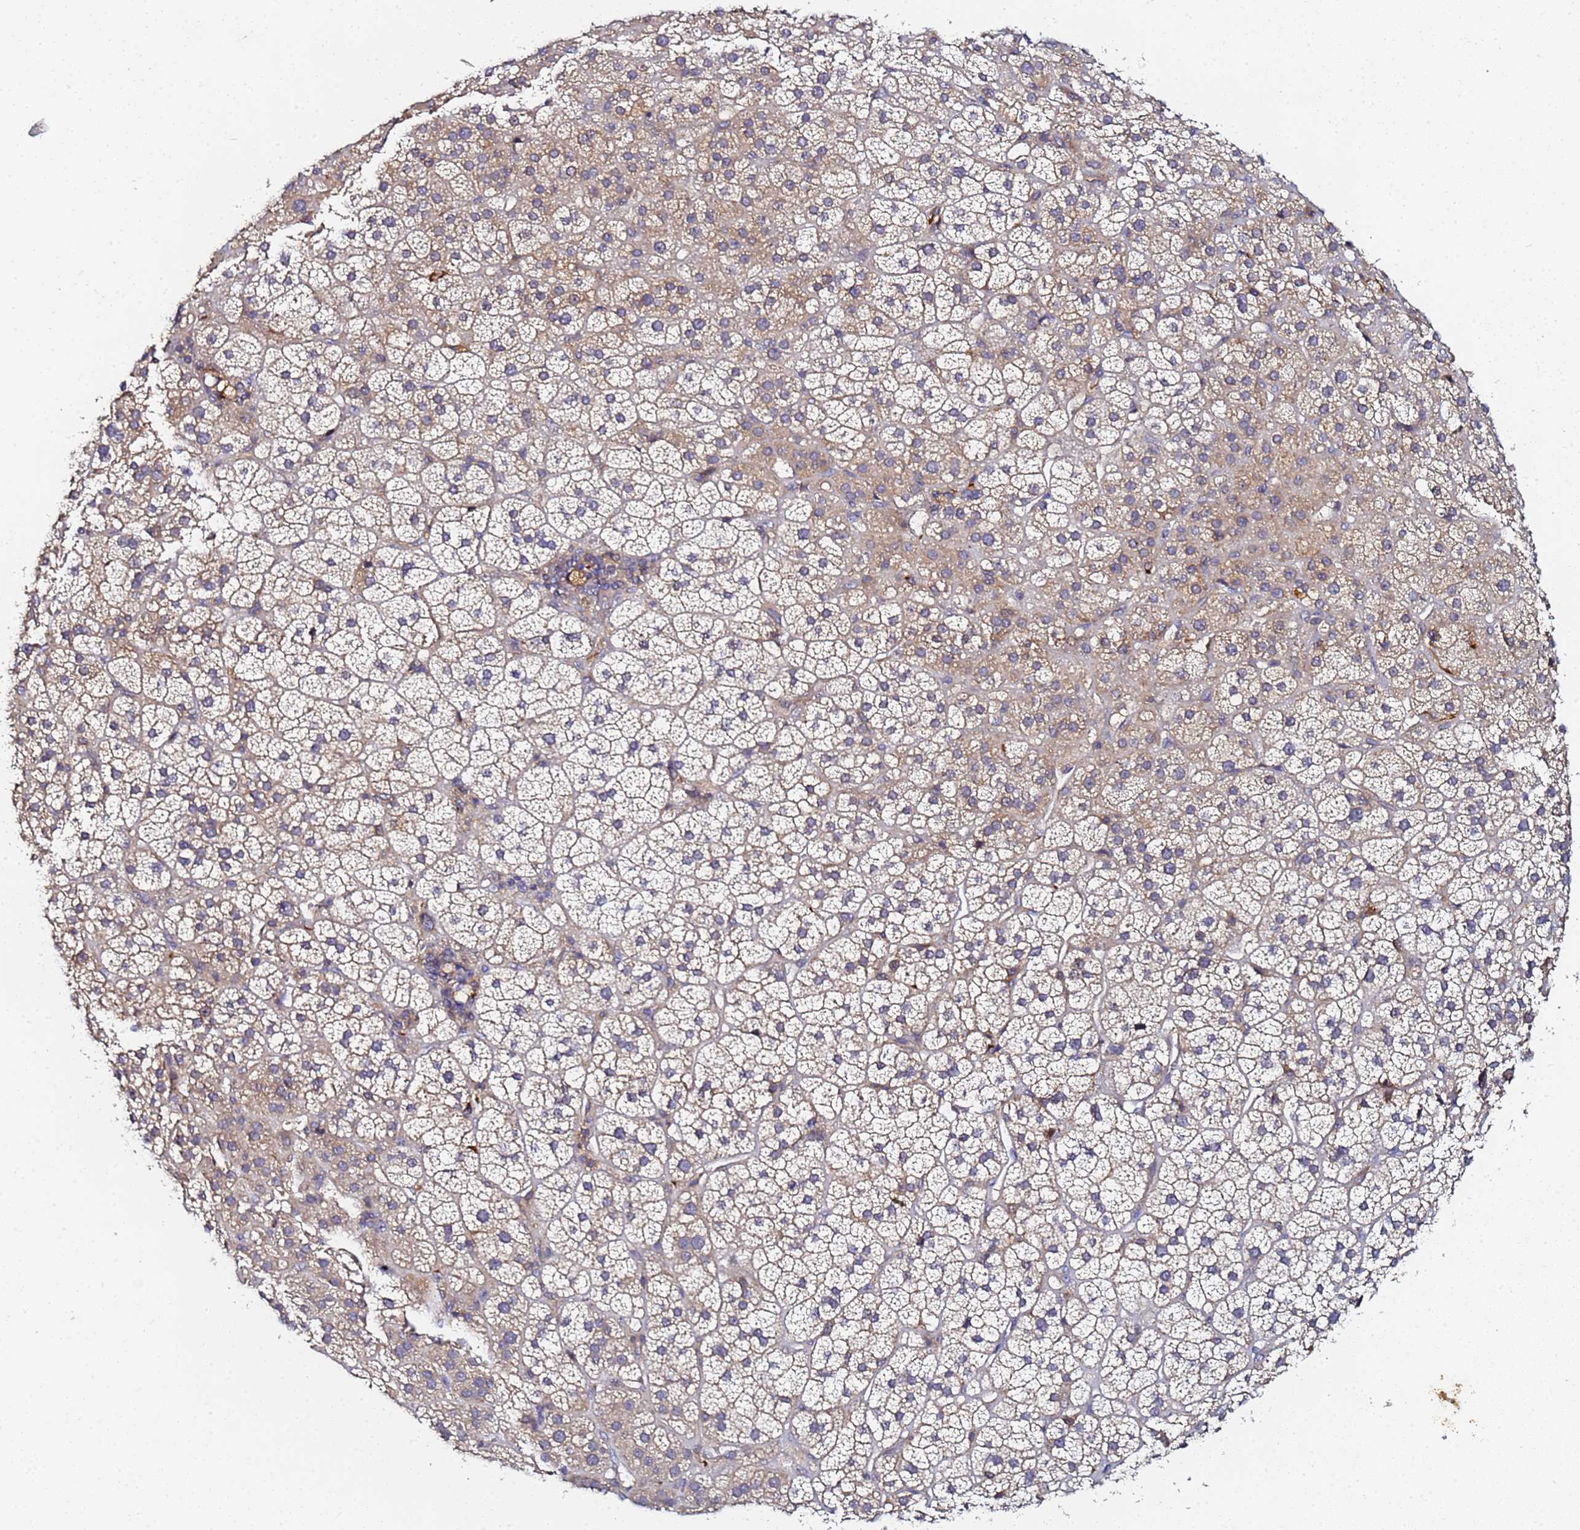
{"staining": {"intensity": "weak", "quantity": "<25%", "location": "cytoplasmic/membranous"}, "tissue": "adrenal gland", "cell_type": "Glandular cells", "image_type": "normal", "snomed": [{"axis": "morphology", "description": "Normal tissue, NOS"}, {"axis": "topography", "description": "Adrenal gland"}], "caption": "DAB immunohistochemical staining of benign human adrenal gland reveals no significant positivity in glandular cells.", "gene": "LRRC69", "patient": {"sex": "female", "age": 70}}